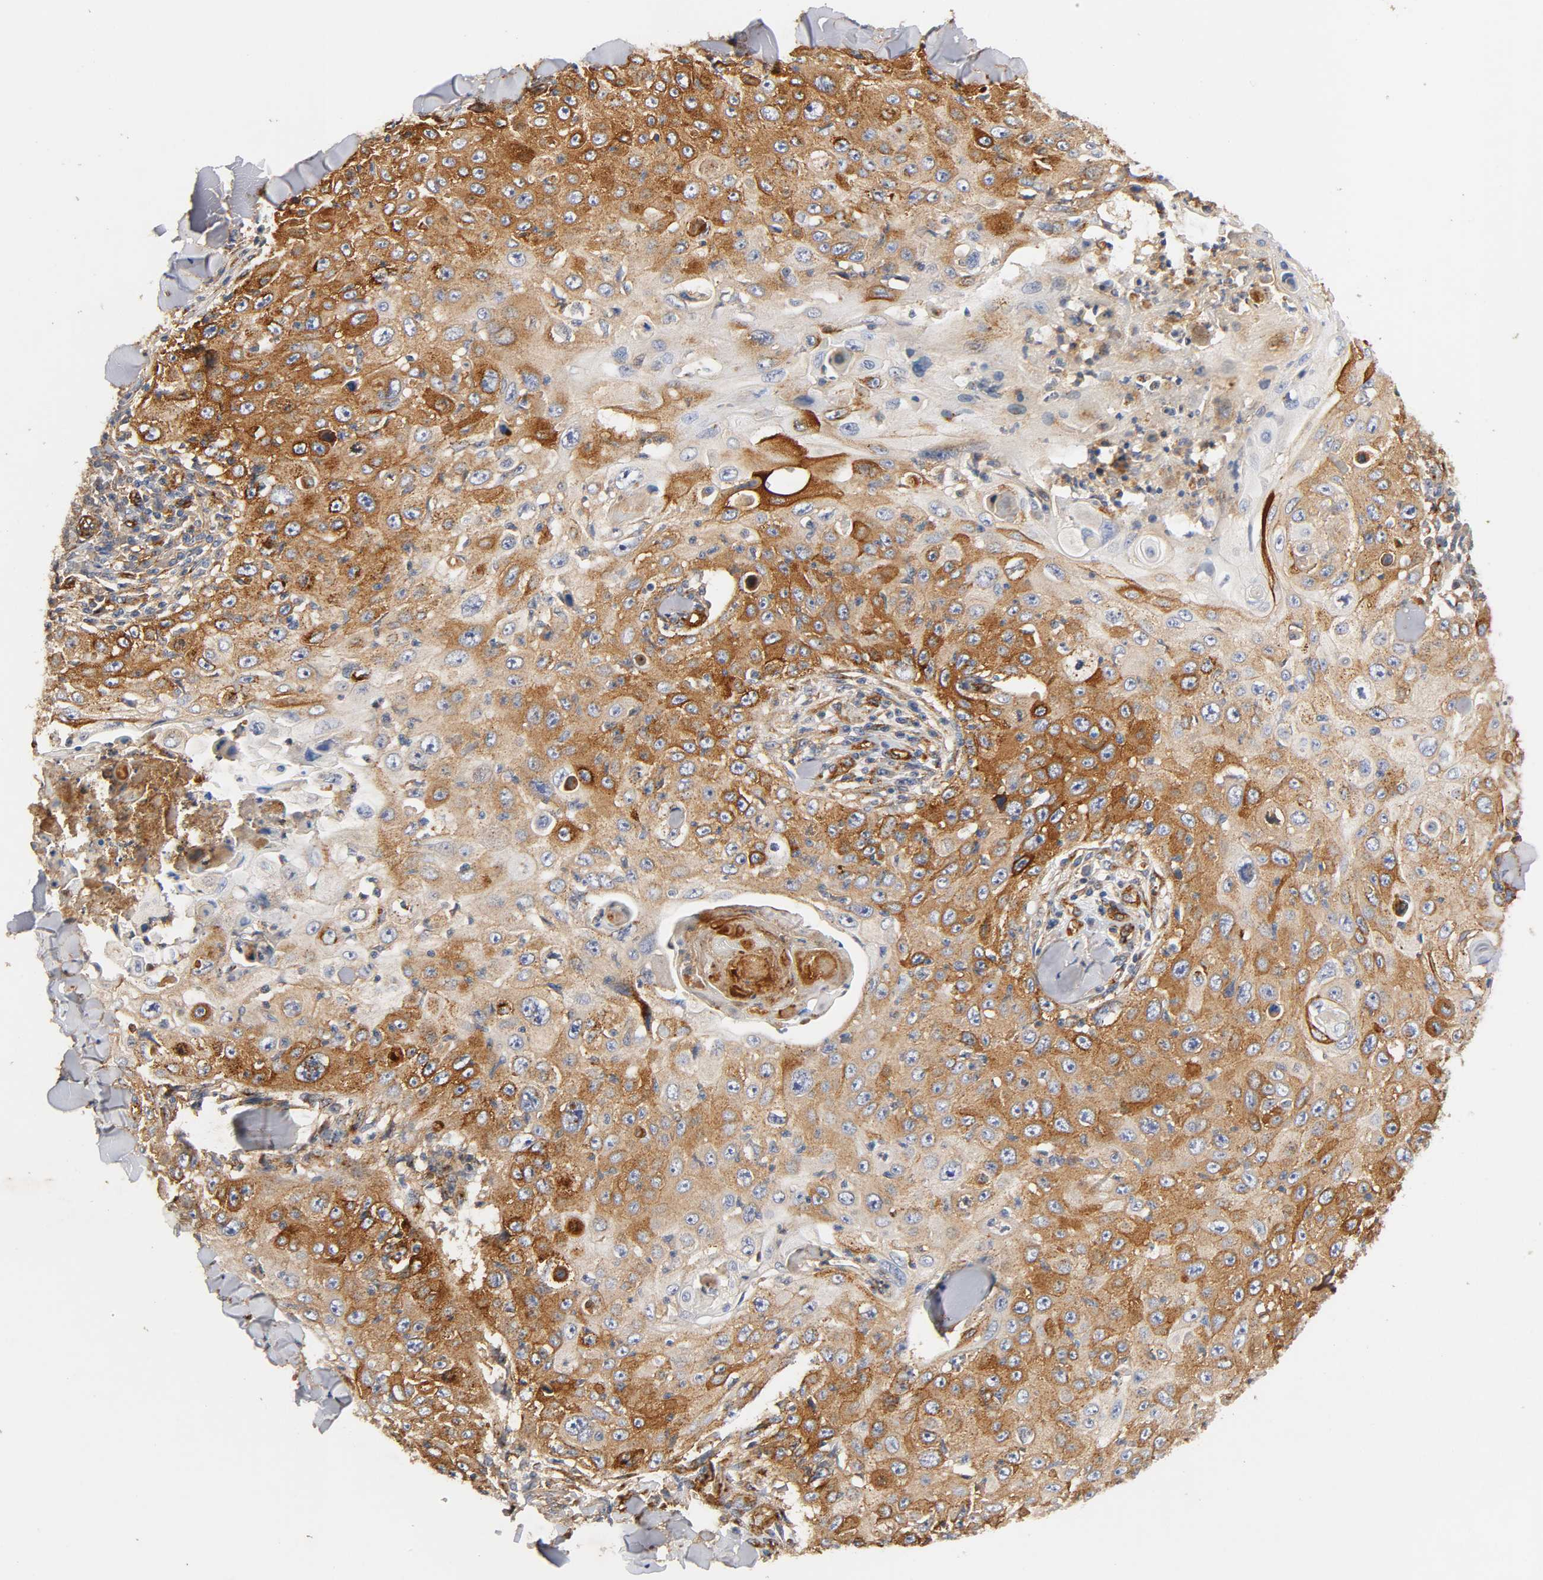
{"staining": {"intensity": "strong", "quantity": ">75%", "location": "cytoplasmic/membranous"}, "tissue": "skin cancer", "cell_type": "Tumor cells", "image_type": "cancer", "snomed": [{"axis": "morphology", "description": "Squamous cell carcinoma, NOS"}, {"axis": "topography", "description": "Skin"}], "caption": "The histopathology image demonstrates staining of skin squamous cell carcinoma, revealing strong cytoplasmic/membranous protein staining (brown color) within tumor cells.", "gene": "IFITM3", "patient": {"sex": "male", "age": 86}}